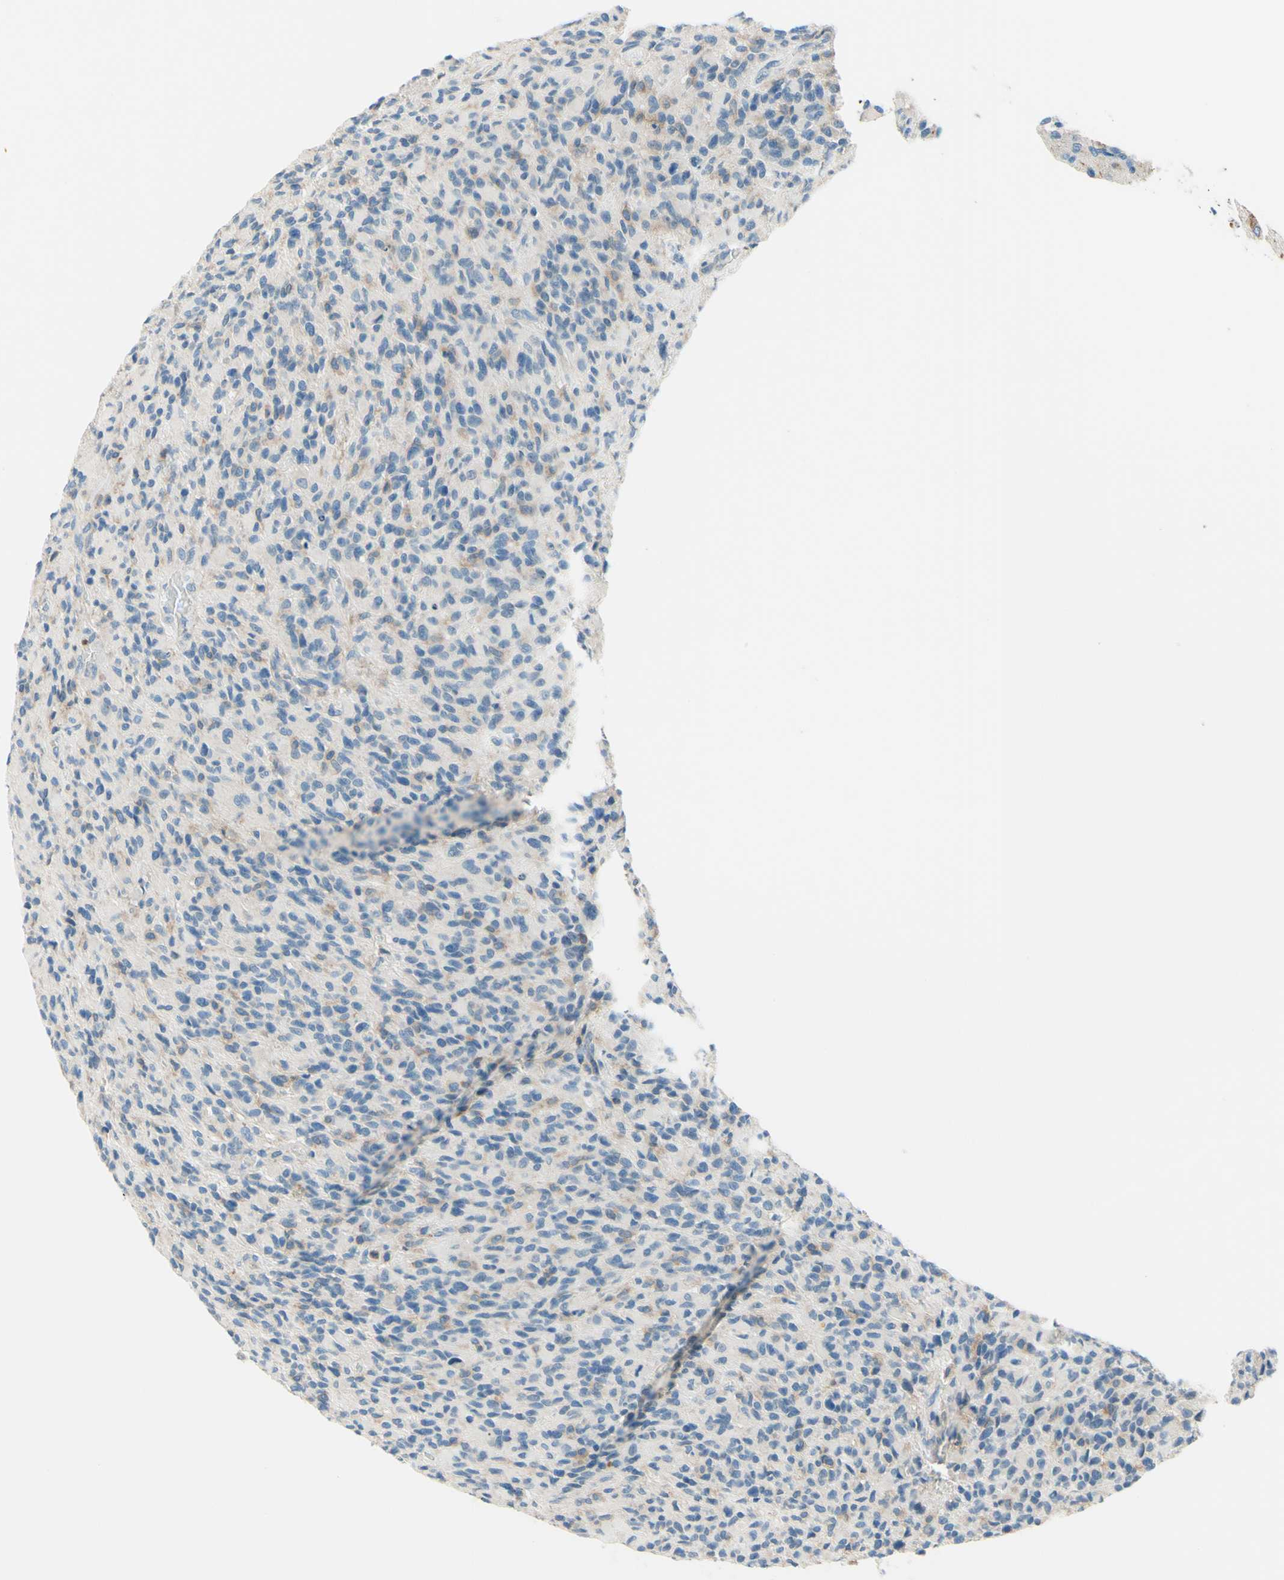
{"staining": {"intensity": "weak", "quantity": "<25%", "location": "cytoplasmic/membranous"}, "tissue": "glioma", "cell_type": "Tumor cells", "image_type": "cancer", "snomed": [{"axis": "morphology", "description": "Glioma, malignant, High grade"}, {"axis": "topography", "description": "Brain"}], "caption": "Image shows no significant protein positivity in tumor cells of glioma.", "gene": "SIGLEC9", "patient": {"sex": "male", "age": 71}}